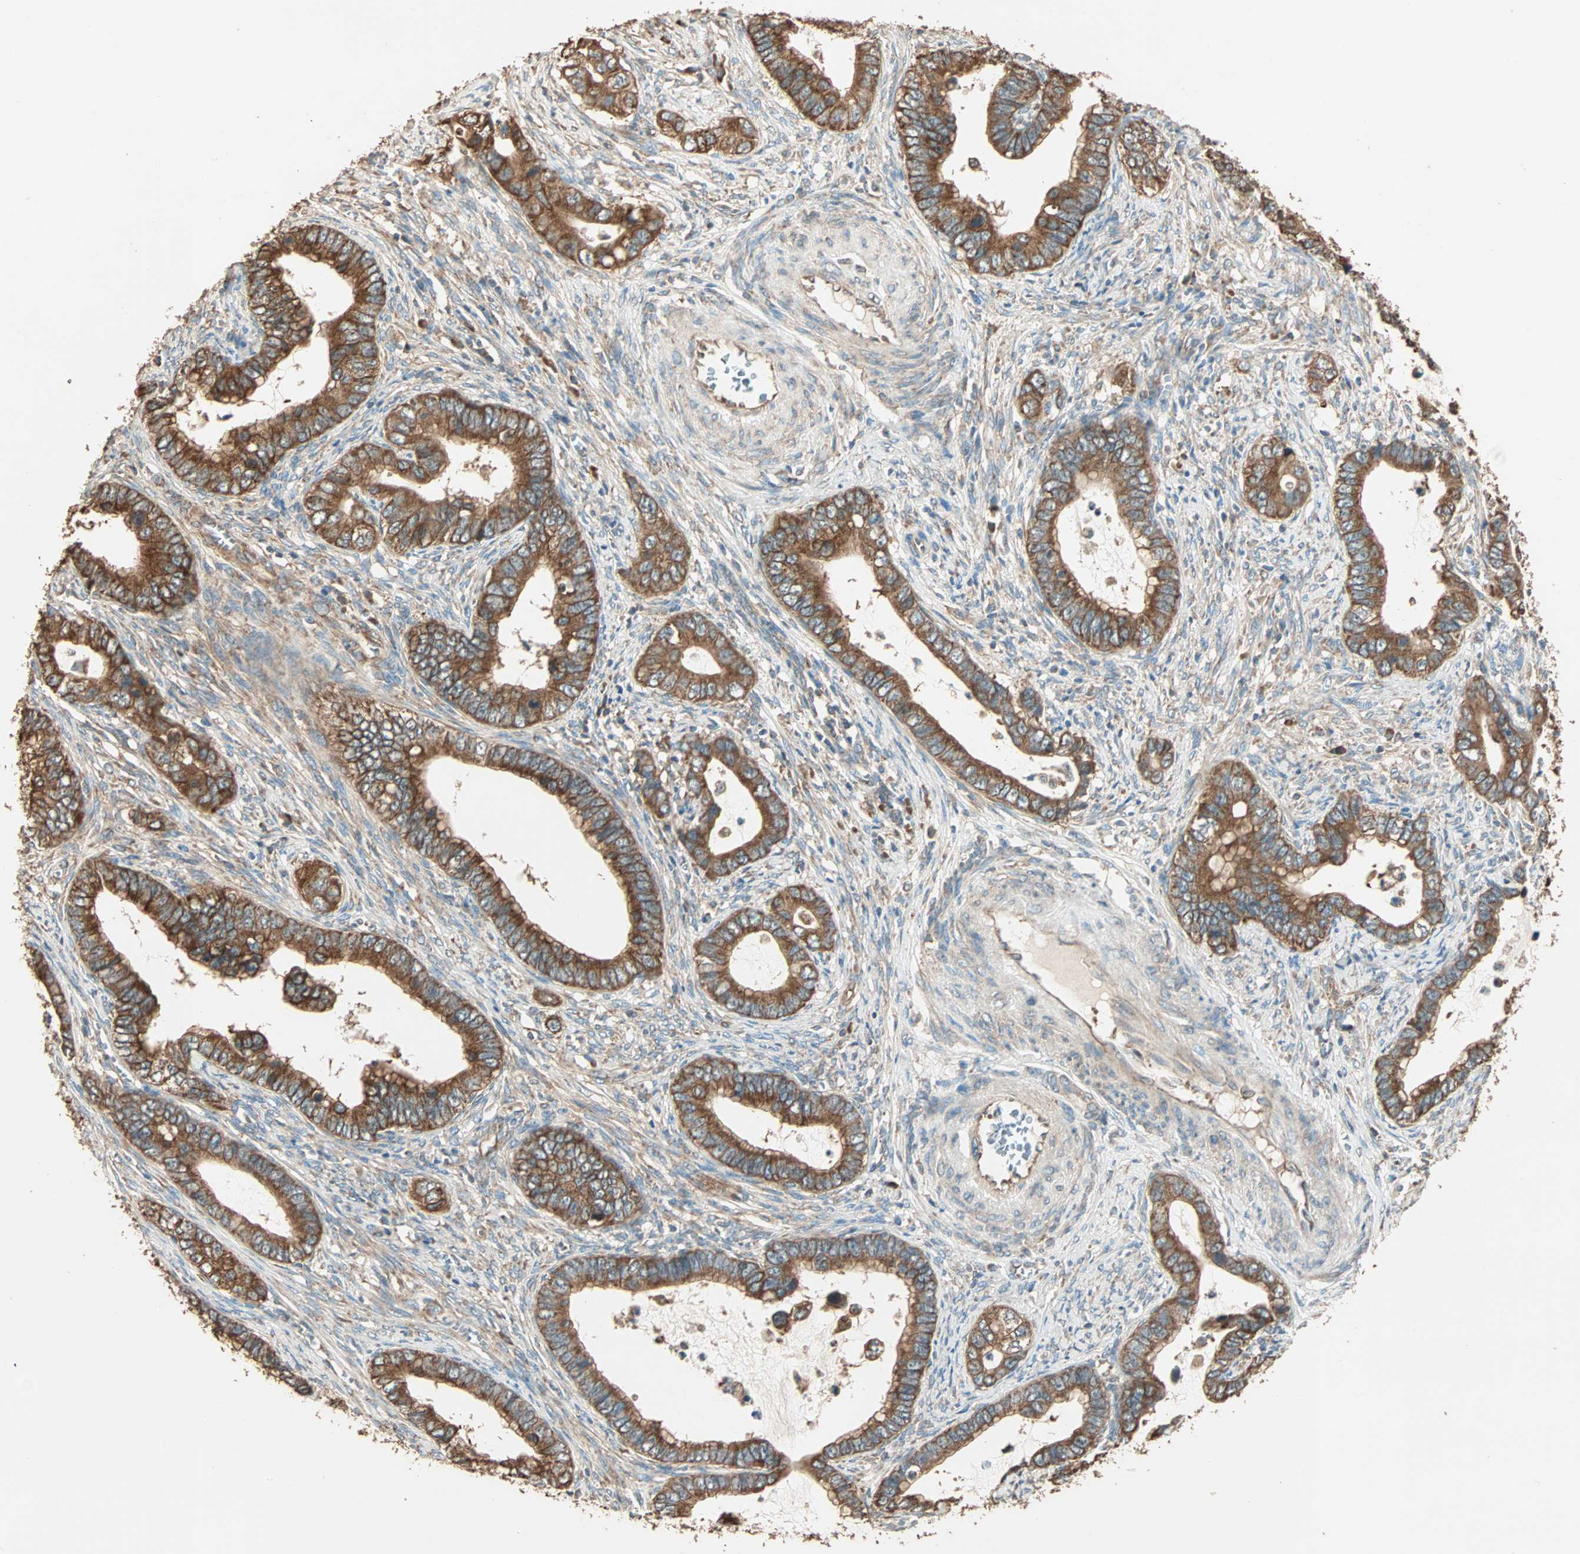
{"staining": {"intensity": "strong", "quantity": ">75%", "location": "cytoplasmic/membranous"}, "tissue": "cervical cancer", "cell_type": "Tumor cells", "image_type": "cancer", "snomed": [{"axis": "morphology", "description": "Adenocarcinoma, NOS"}, {"axis": "topography", "description": "Cervix"}], "caption": "DAB immunohistochemical staining of cervical cancer exhibits strong cytoplasmic/membranous protein staining in about >75% of tumor cells. (DAB = brown stain, brightfield microscopy at high magnification).", "gene": "EIF4G2", "patient": {"sex": "female", "age": 44}}